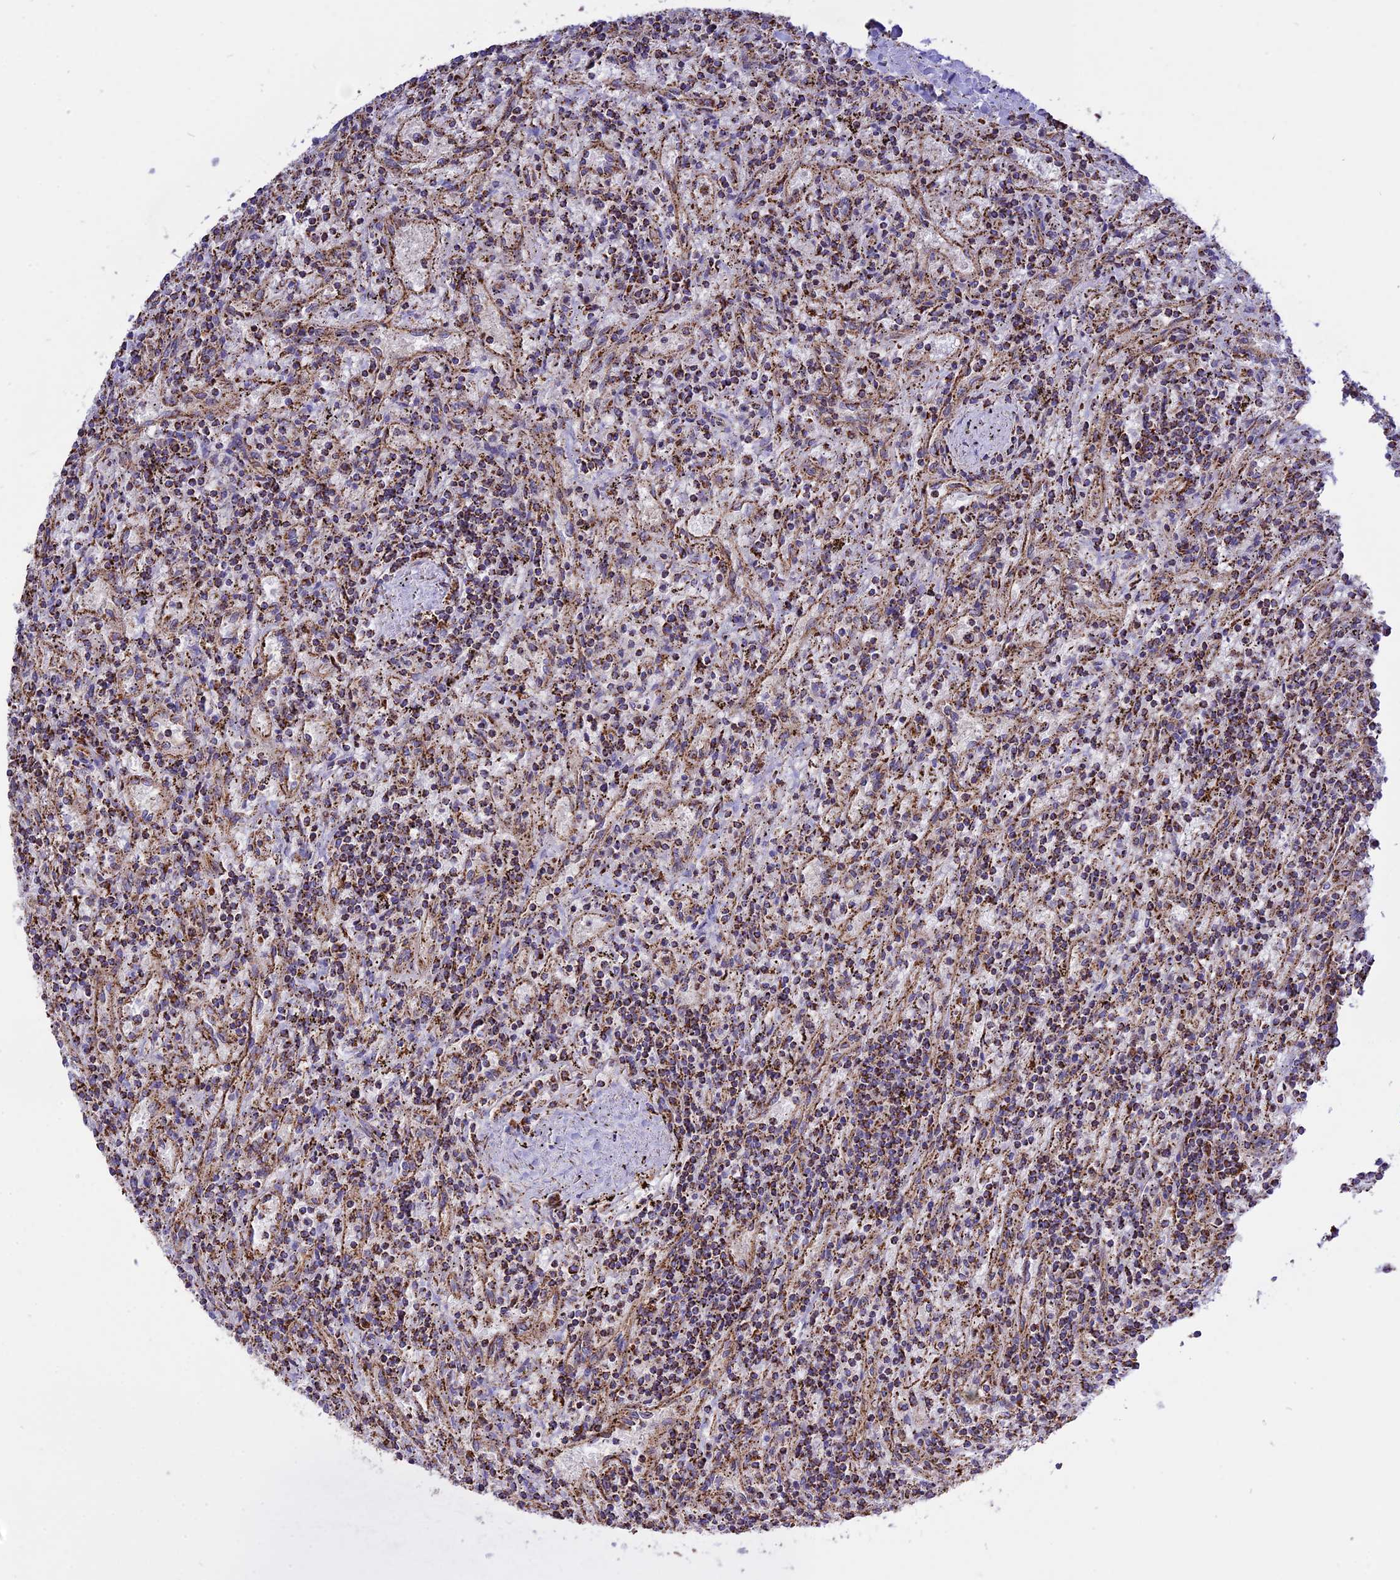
{"staining": {"intensity": "strong", "quantity": "25%-75%", "location": "cytoplasmic/membranous"}, "tissue": "lymphoma", "cell_type": "Tumor cells", "image_type": "cancer", "snomed": [{"axis": "morphology", "description": "Malignant lymphoma, non-Hodgkin's type, Low grade"}, {"axis": "topography", "description": "Spleen"}], "caption": "Immunohistochemistry (IHC) (DAB (3,3'-diaminobenzidine)) staining of human malignant lymphoma, non-Hodgkin's type (low-grade) demonstrates strong cytoplasmic/membranous protein expression in approximately 25%-75% of tumor cells. Using DAB (brown) and hematoxylin (blue) stains, captured at high magnification using brightfield microscopy.", "gene": "TTC4", "patient": {"sex": "male", "age": 76}}